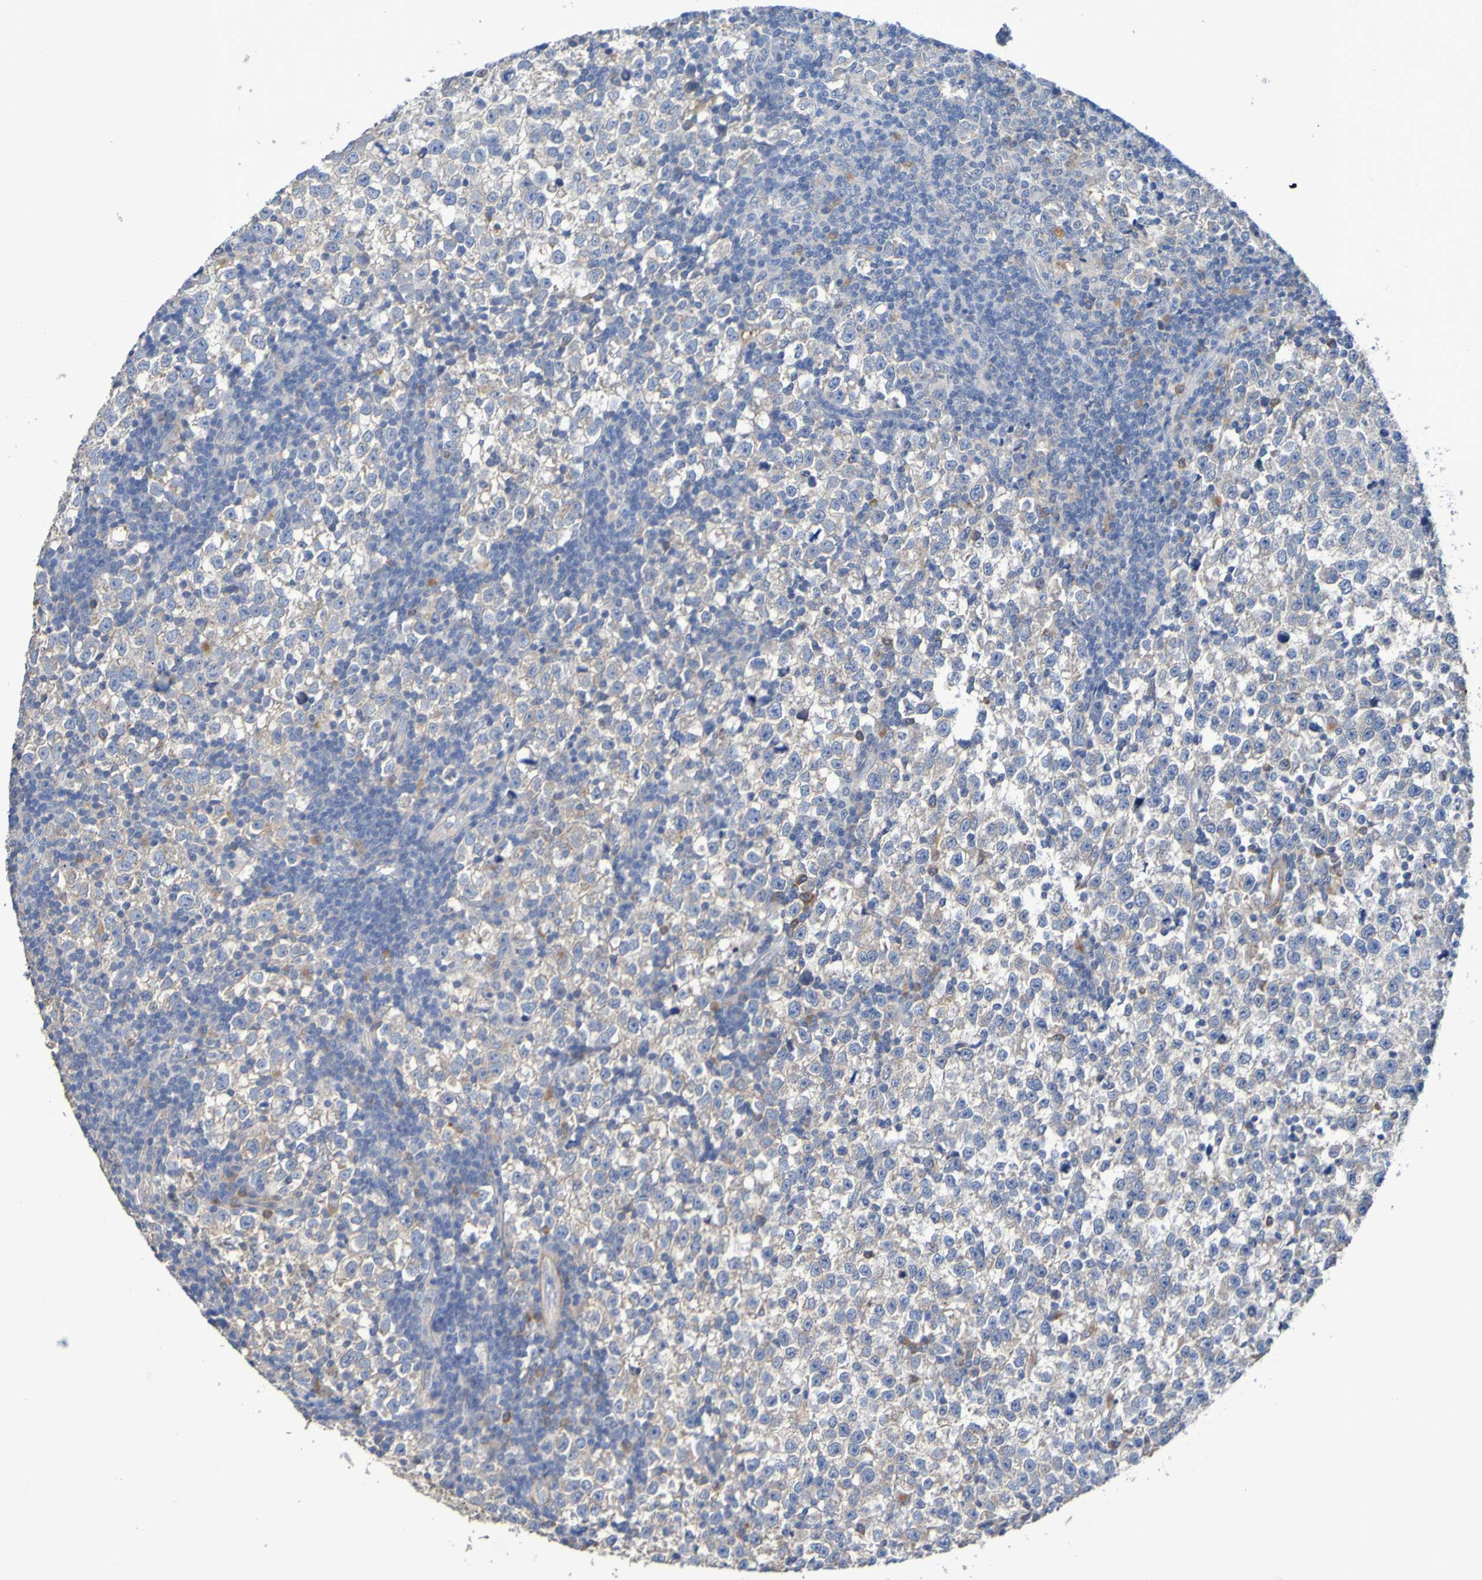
{"staining": {"intensity": "moderate", "quantity": "<25%", "location": "cytoplasmic/membranous"}, "tissue": "testis cancer", "cell_type": "Tumor cells", "image_type": "cancer", "snomed": [{"axis": "morphology", "description": "Seminoma, NOS"}, {"axis": "topography", "description": "Testis"}], "caption": "Testis cancer stained with DAB (3,3'-diaminobenzidine) IHC displays low levels of moderate cytoplasmic/membranous positivity in about <25% of tumor cells. The staining was performed using DAB to visualize the protein expression in brown, while the nuclei were stained in blue with hematoxylin (Magnification: 20x).", "gene": "SRPRB", "patient": {"sex": "male", "age": 43}}